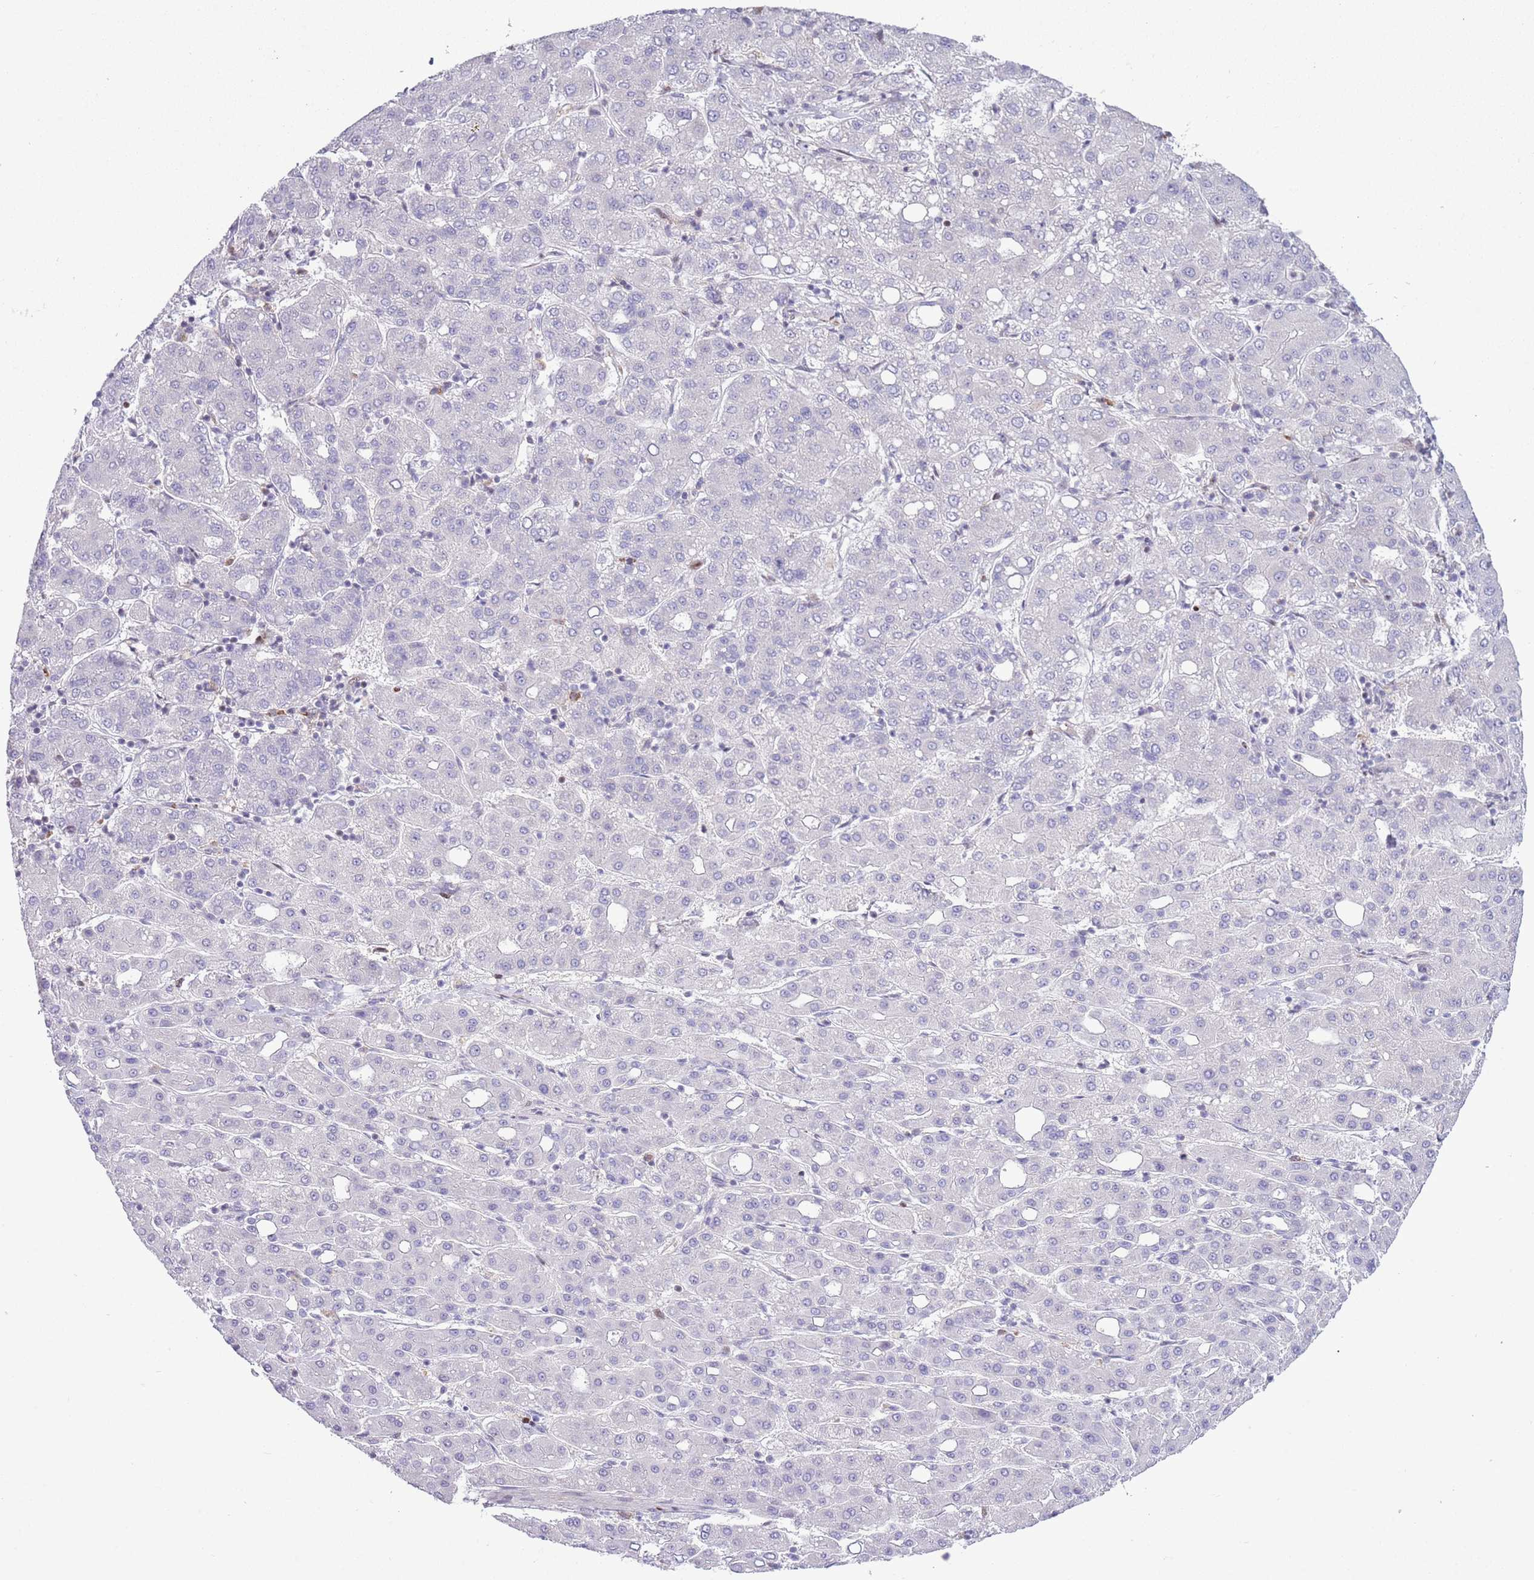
{"staining": {"intensity": "negative", "quantity": "none", "location": "none"}, "tissue": "liver cancer", "cell_type": "Tumor cells", "image_type": "cancer", "snomed": [{"axis": "morphology", "description": "Carcinoma, Hepatocellular, NOS"}, {"axis": "topography", "description": "Liver"}], "caption": "A histopathology image of human hepatocellular carcinoma (liver) is negative for staining in tumor cells.", "gene": "ANO8", "patient": {"sex": "male", "age": 65}}